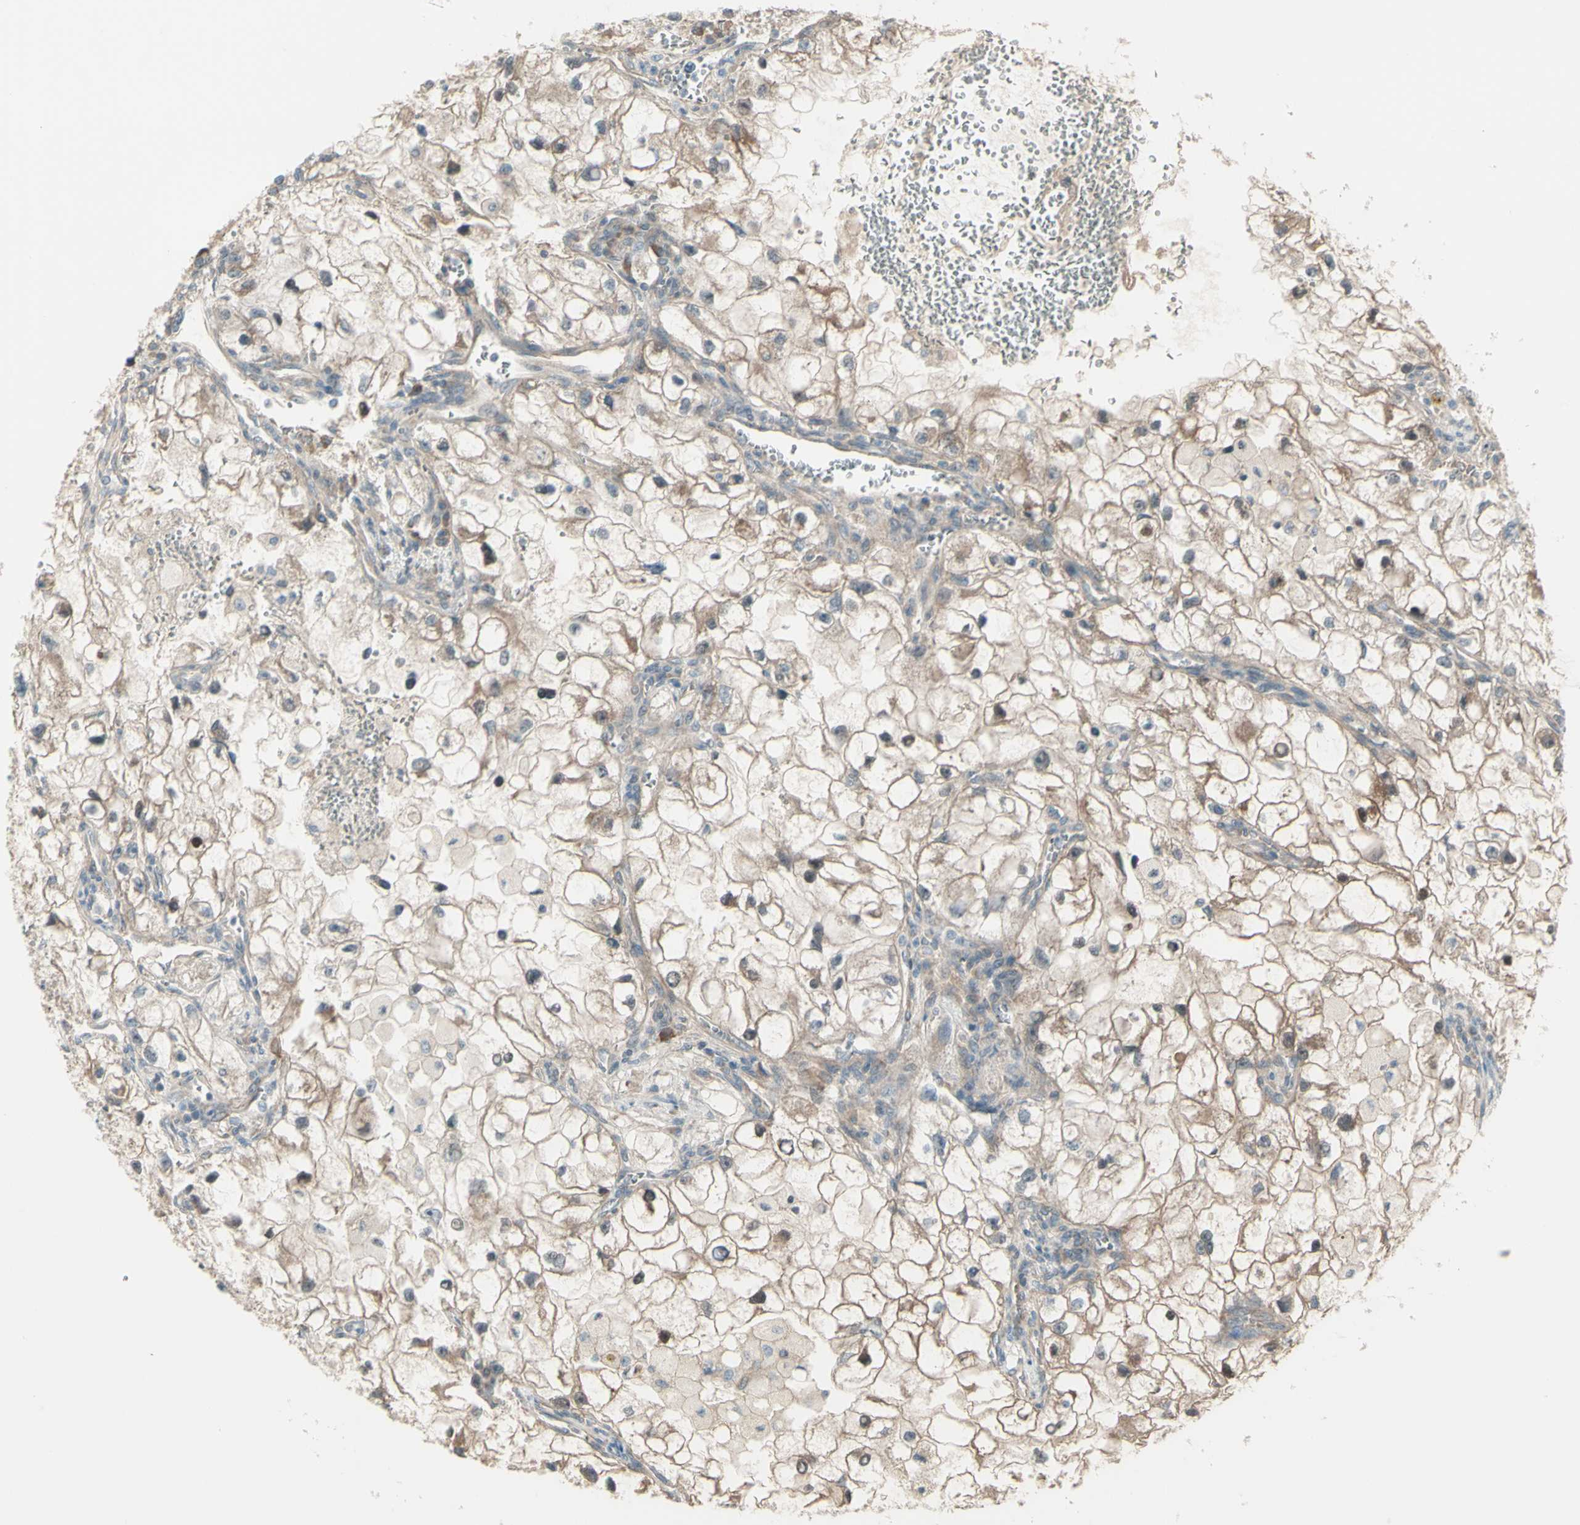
{"staining": {"intensity": "weak", "quantity": ">75%", "location": "cytoplasmic/membranous"}, "tissue": "renal cancer", "cell_type": "Tumor cells", "image_type": "cancer", "snomed": [{"axis": "morphology", "description": "Adenocarcinoma, NOS"}, {"axis": "topography", "description": "Kidney"}], "caption": "This is a photomicrograph of IHC staining of adenocarcinoma (renal), which shows weak positivity in the cytoplasmic/membranous of tumor cells.", "gene": "NAXD", "patient": {"sex": "female", "age": 70}}